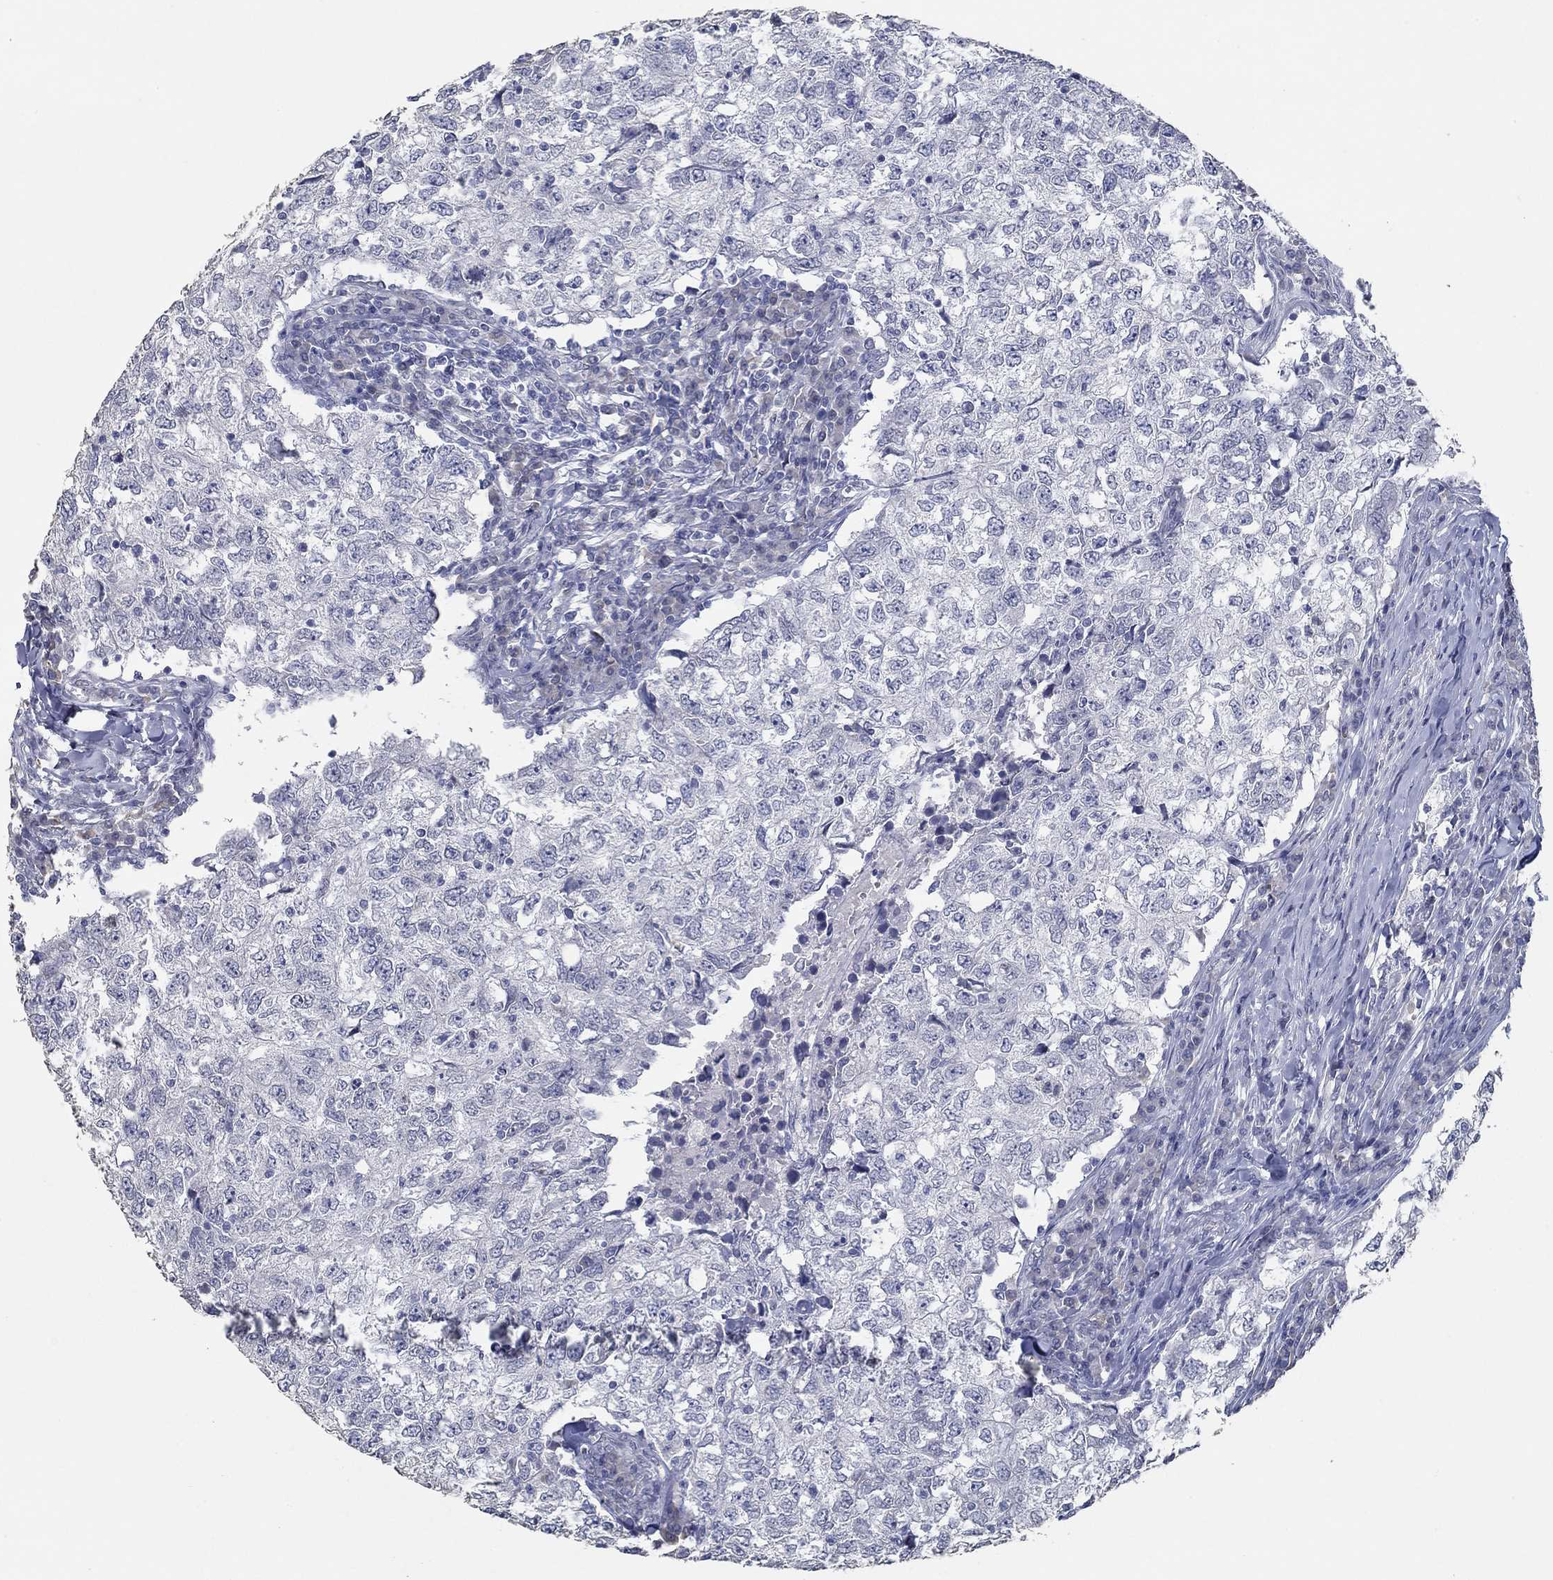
{"staining": {"intensity": "negative", "quantity": "none", "location": "none"}, "tissue": "breast cancer", "cell_type": "Tumor cells", "image_type": "cancer", "snomed": [{"axis": "morphology", "description": "Duct carcinoma"}, {"axis": "topography", "description": "Breast"}], "caption": "Photomicrograph shows no significant protein expression in tumor cells of breast cancer (intraductal carcinoma).", "gene": "NUP155", "patient": {"sex": "female", "age": 30}}